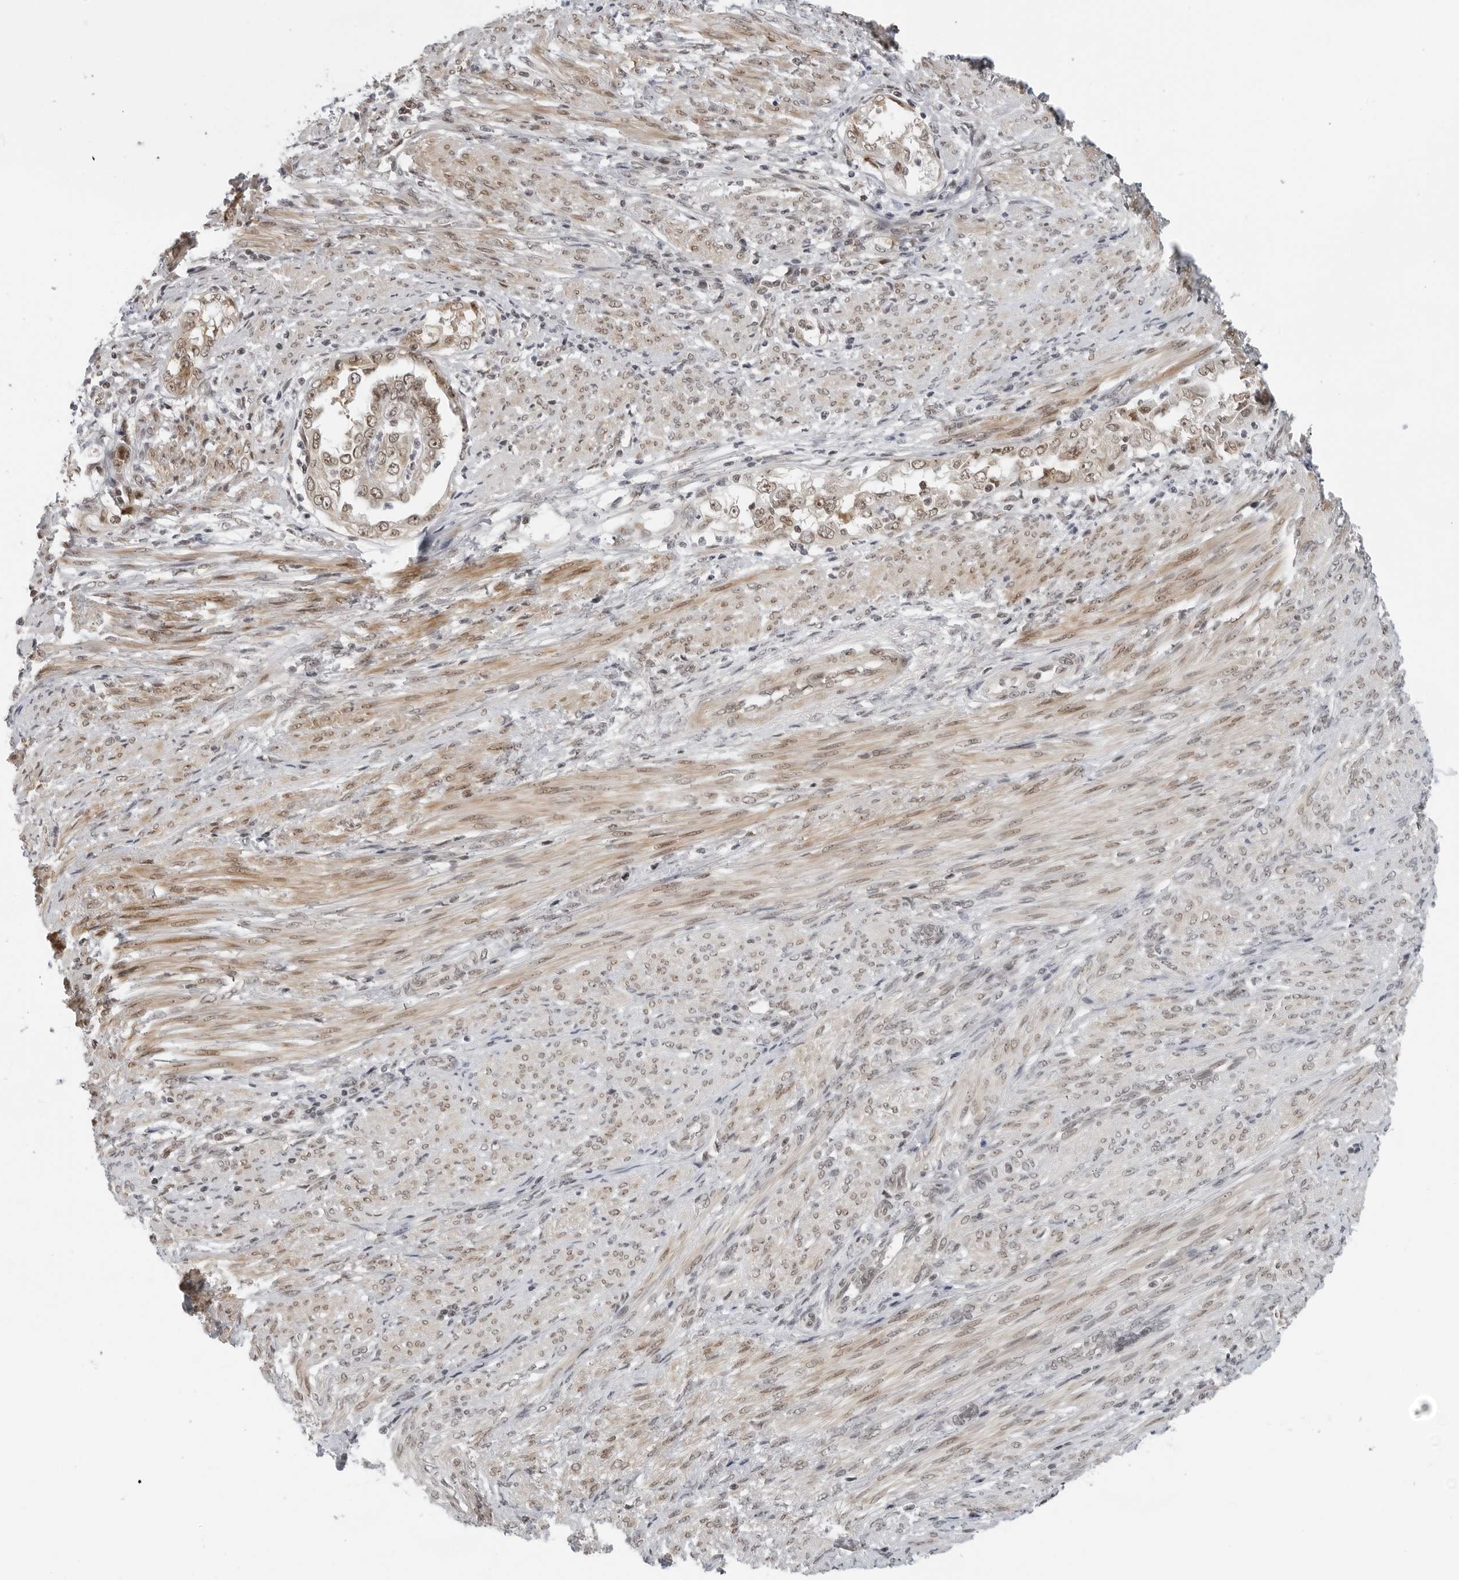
{"staining": {"intensity": "moderate", "quantity": ">75%", "location": "nuclear"}, "tissue": "endometrial cancer", "cell_type": "Tumor cells", "image_type": "cancer", "snomed": [{"axis": "morphology", "description": "Adenocarcinoma, NOS"}, {"axis": "topography", "description": "Endometrium"}], "caption": "Immunohistochemical staining of human adenocarcinoma (endometrial) demonstrates medium levels of moderate nuclear protein positivity in approximately >75% of tumor cells.", "gene": "TOX4", "patient": {"sex": "female", "age": 85}}